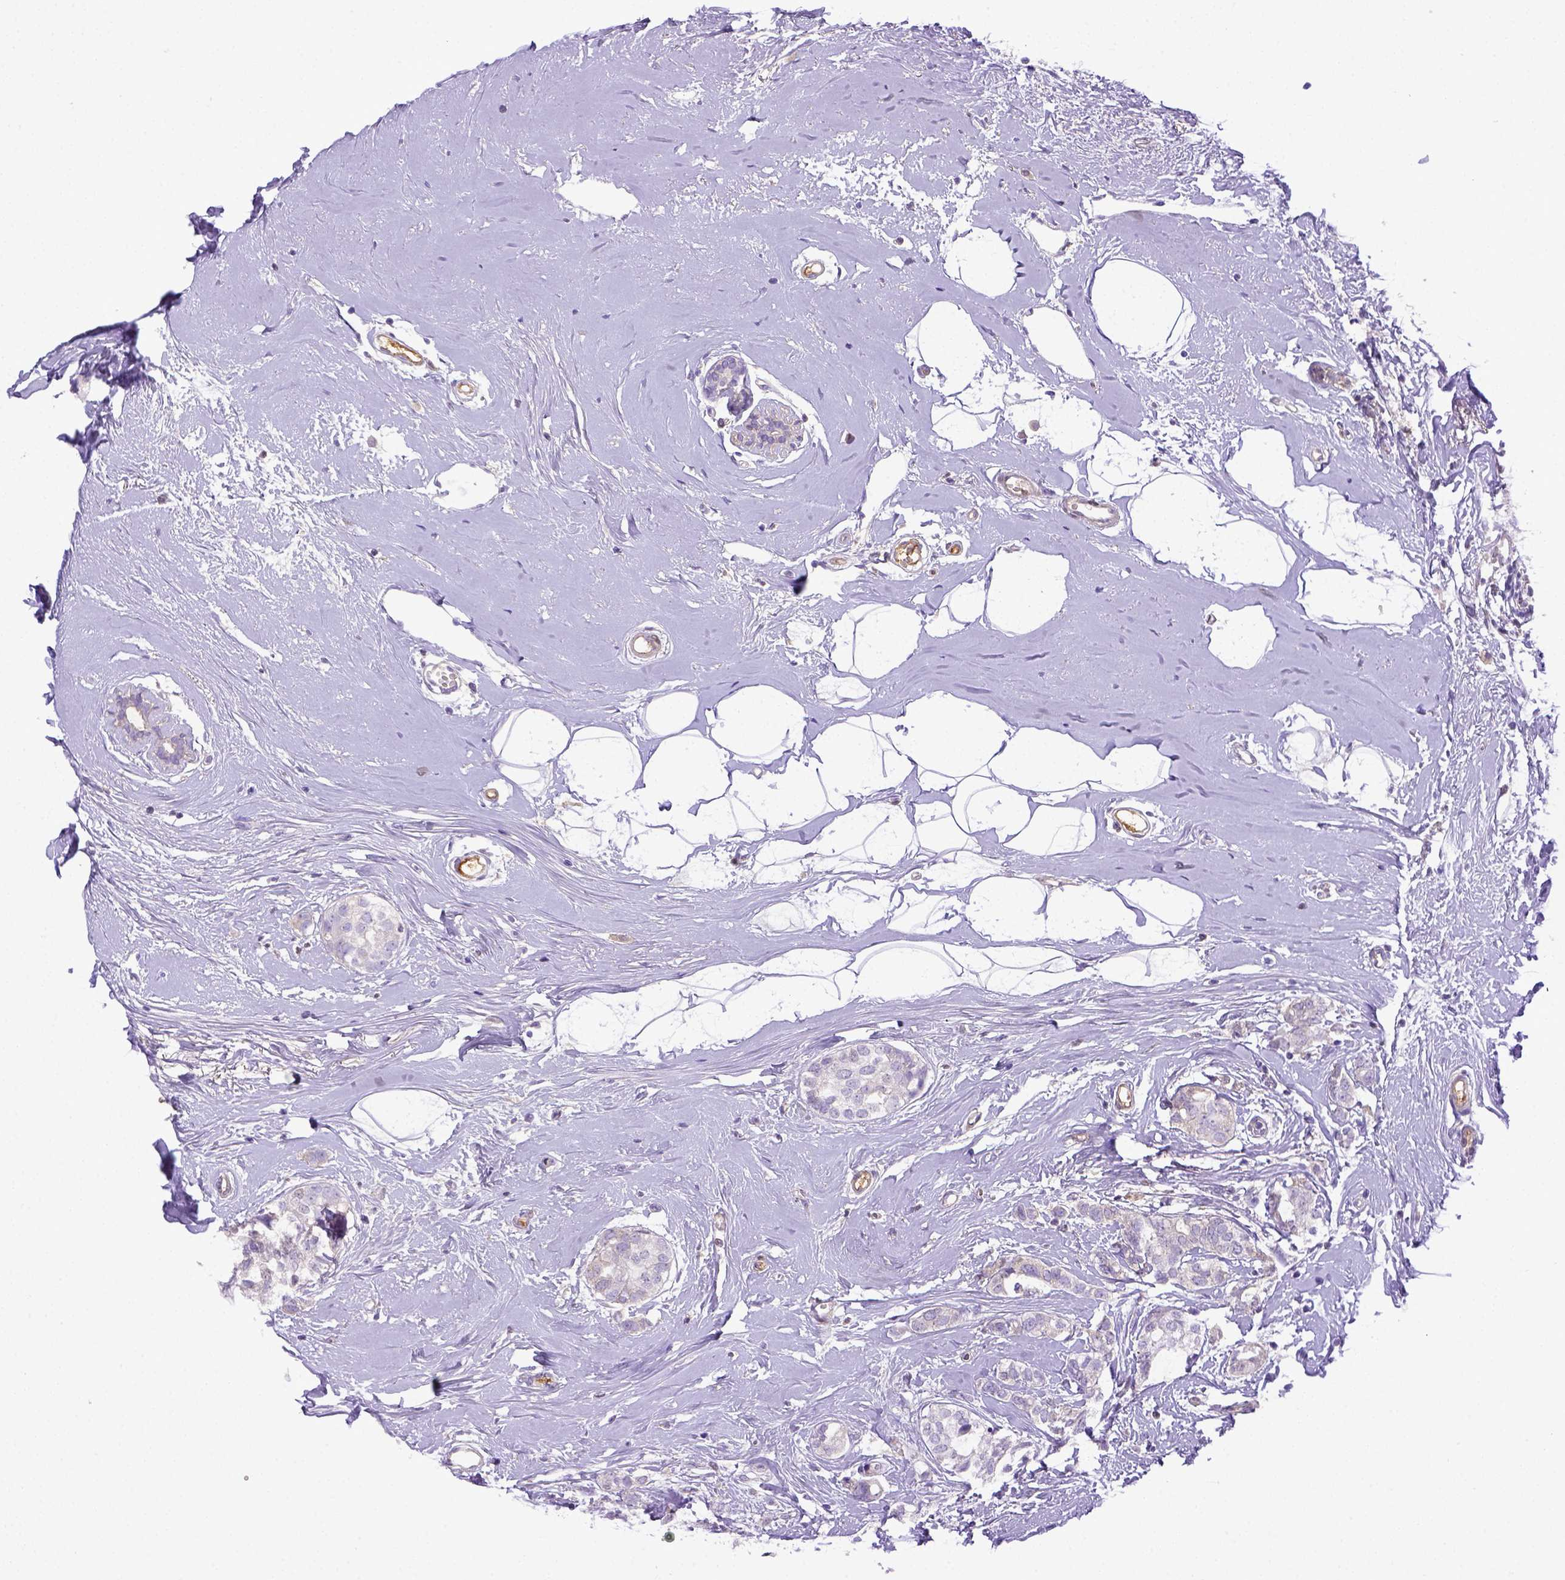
{"staining": {"intensity": "negative", "quantity": "none", "location": "none"}, "tissue": "breast cancer", "cell_type": "Tumor cells", "image_type": "cancer", "snomed": [{"axis": "morphology", "description": "Duct carcinoma"}, {"axis": "topography", "description": "Breast"}], "caption": "The photomicrograph demonstrates no staining of tumor cells in intraductal carcinoma (breast).", "gene": "ITIH4", "patient": {"sex": "female", "age": 40}}